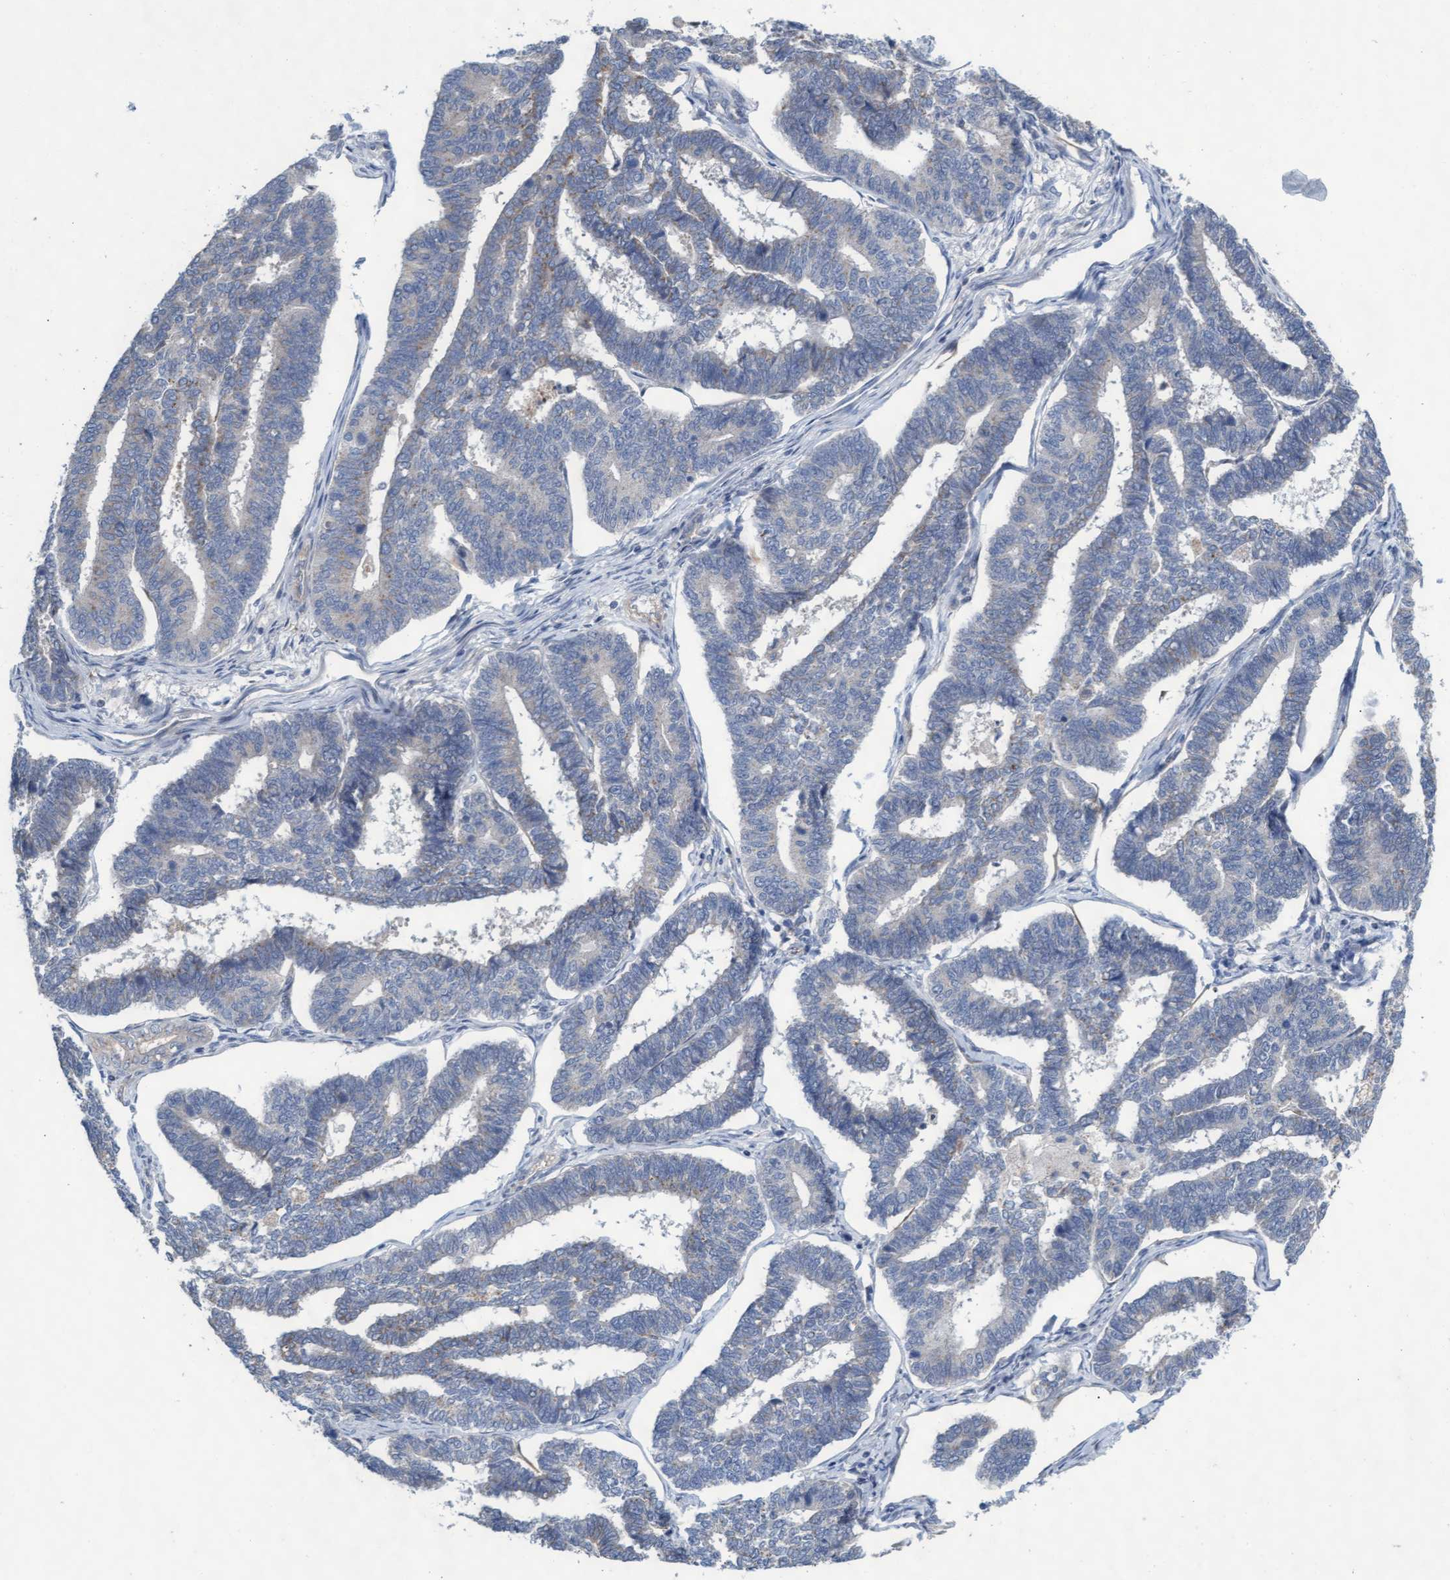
{"staining": {"intensity": "weak", "quantity": "<25%", "location": "cytoplasmic/membranous"}, "tissue": "endometrial cancer", "cell_type": "Tumor cells", "image_type": "cancer", "snomed": [{"axis": "morphology", "description": "Adenocarcinoma, NOS"}, {"axis": "topography", "description": "Endometrium"}], "caption": "High magnification brightfield microscopy of endometrial cancer stained with DAB (brown) and counterstained with hematoxylin (blue): tumor cells show no significant staining. (Brightfield microscopy of DAB immunohistochemistry at high magnification).", "gene": "ABCF2", "patient": {"sex": "female", "age": 70}}